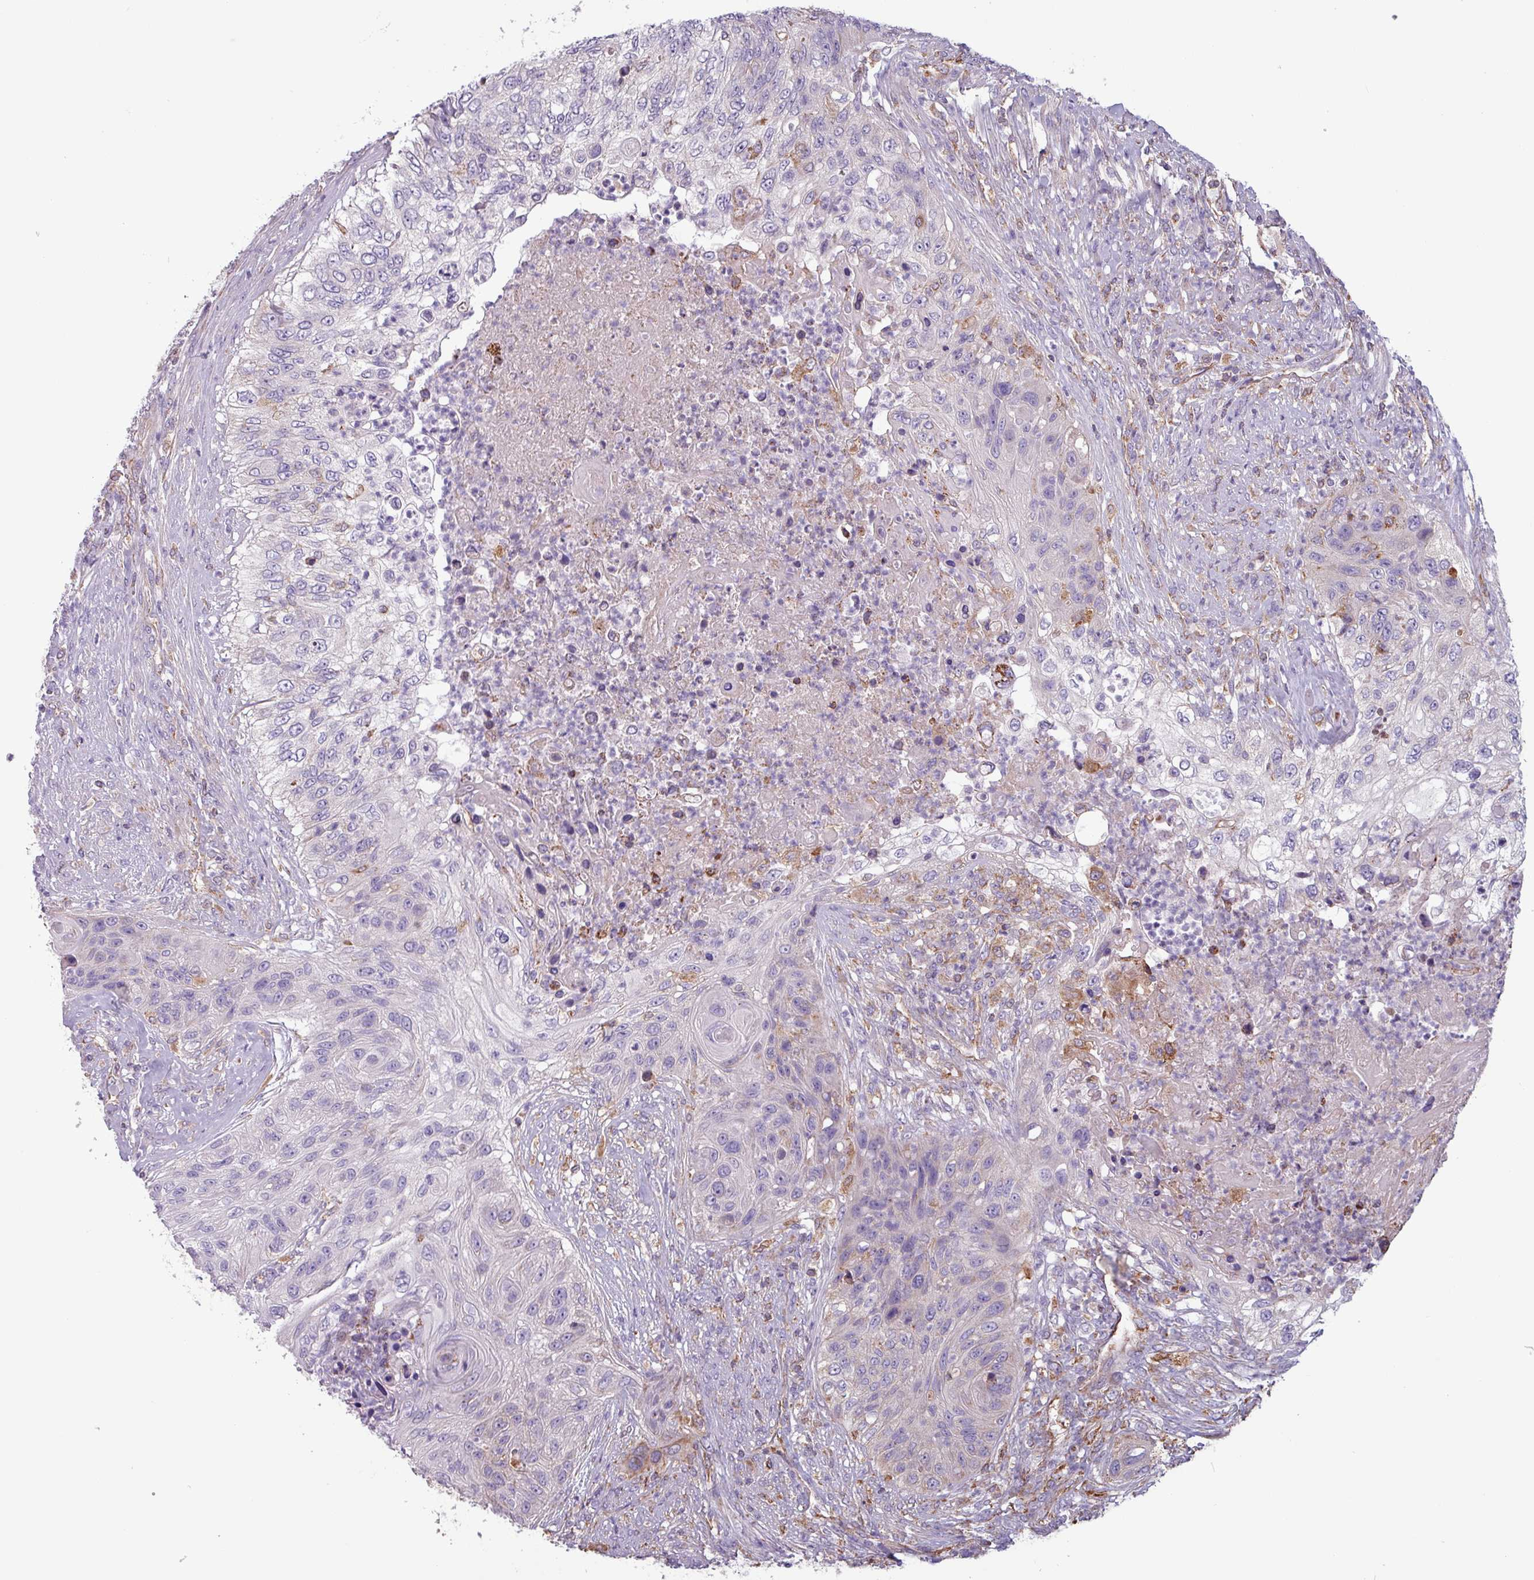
{"staining": {"intensity": "moderate", "quantity": "<25%", "location": "cytoplasmic/membranous"}, "tissue": "urothelial cancer", "cell_type": "Tumor cells", "image_type": "cancer", "snomed": [{"axis": "morphology", "description": "Urothelial carcinoma, High grade"}, {"axis": "topography", "description": "Urinary bladder"}], "caption": "DAB (3,3'-diaminobenzidine) immunohistochemical staining of human urothelial cancer shows moderate cytoplasmic/membranous protein expression in approximately <25% of tumor cells.", "gene": "CAMK1", "patient": {"sex": "female", "age": 60}}